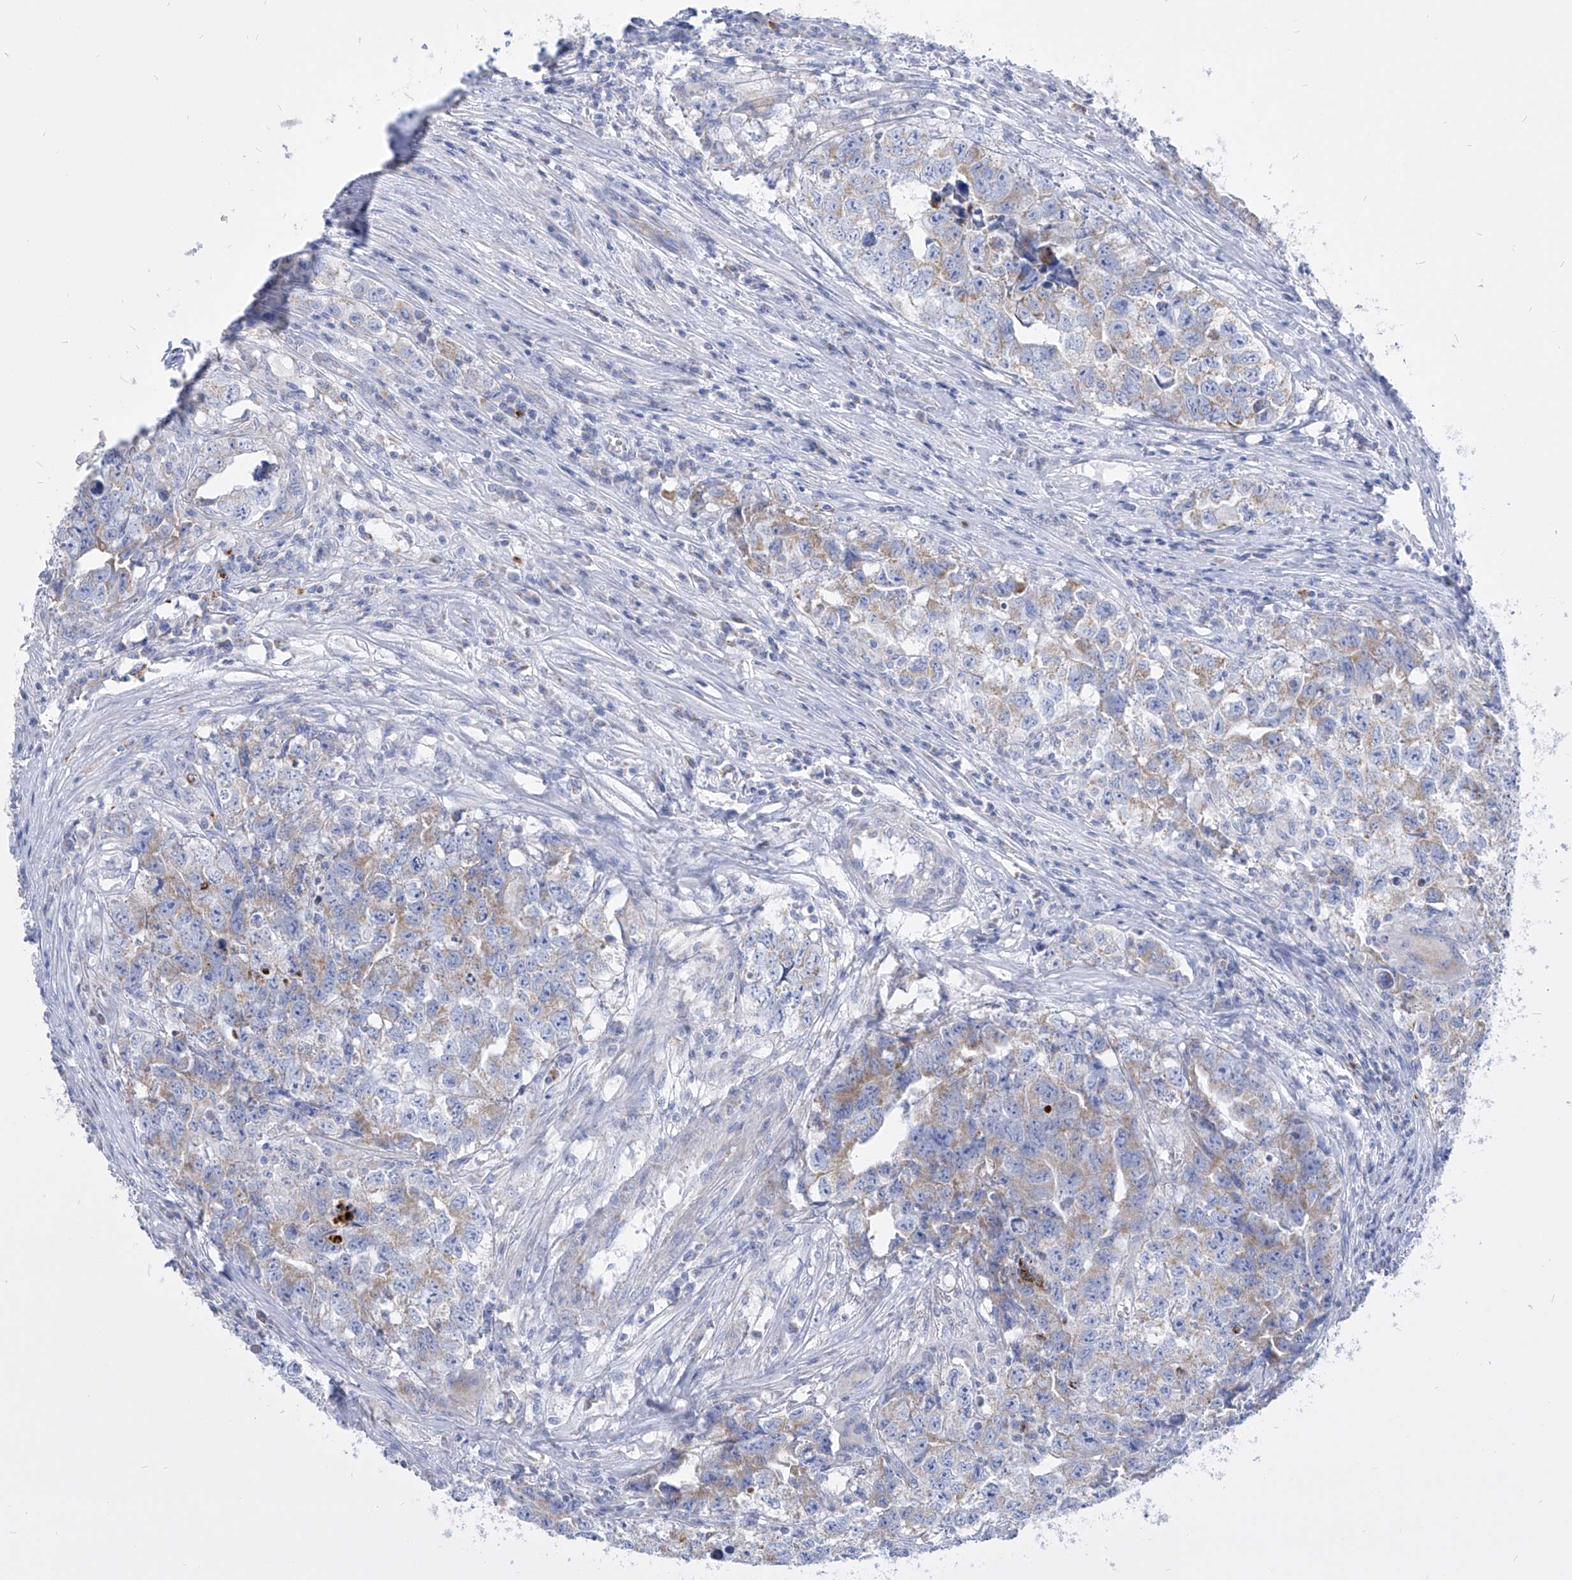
{"staining": {"intensity": "weak", "quantity": "<25%", "location": "cytoplasmic/membranous"}, "tissue": "testis cancer", "cell_type": "Tumor cells", "image_type": "cancer", "snomed": [{"axis": "morphology", "description": "Seminoma, NOS"}, {"axis": "morphology", "description": "Carcinoma, Embryonal, NOS"}, {"axis": "topography", "description": "Testis"}], "caption": "Photomicrograph shows no significant protein positivity in tumor cells of seminoma (testis).", "gene": "COQ3", "patient": {"sex": "male", "age": 43}}